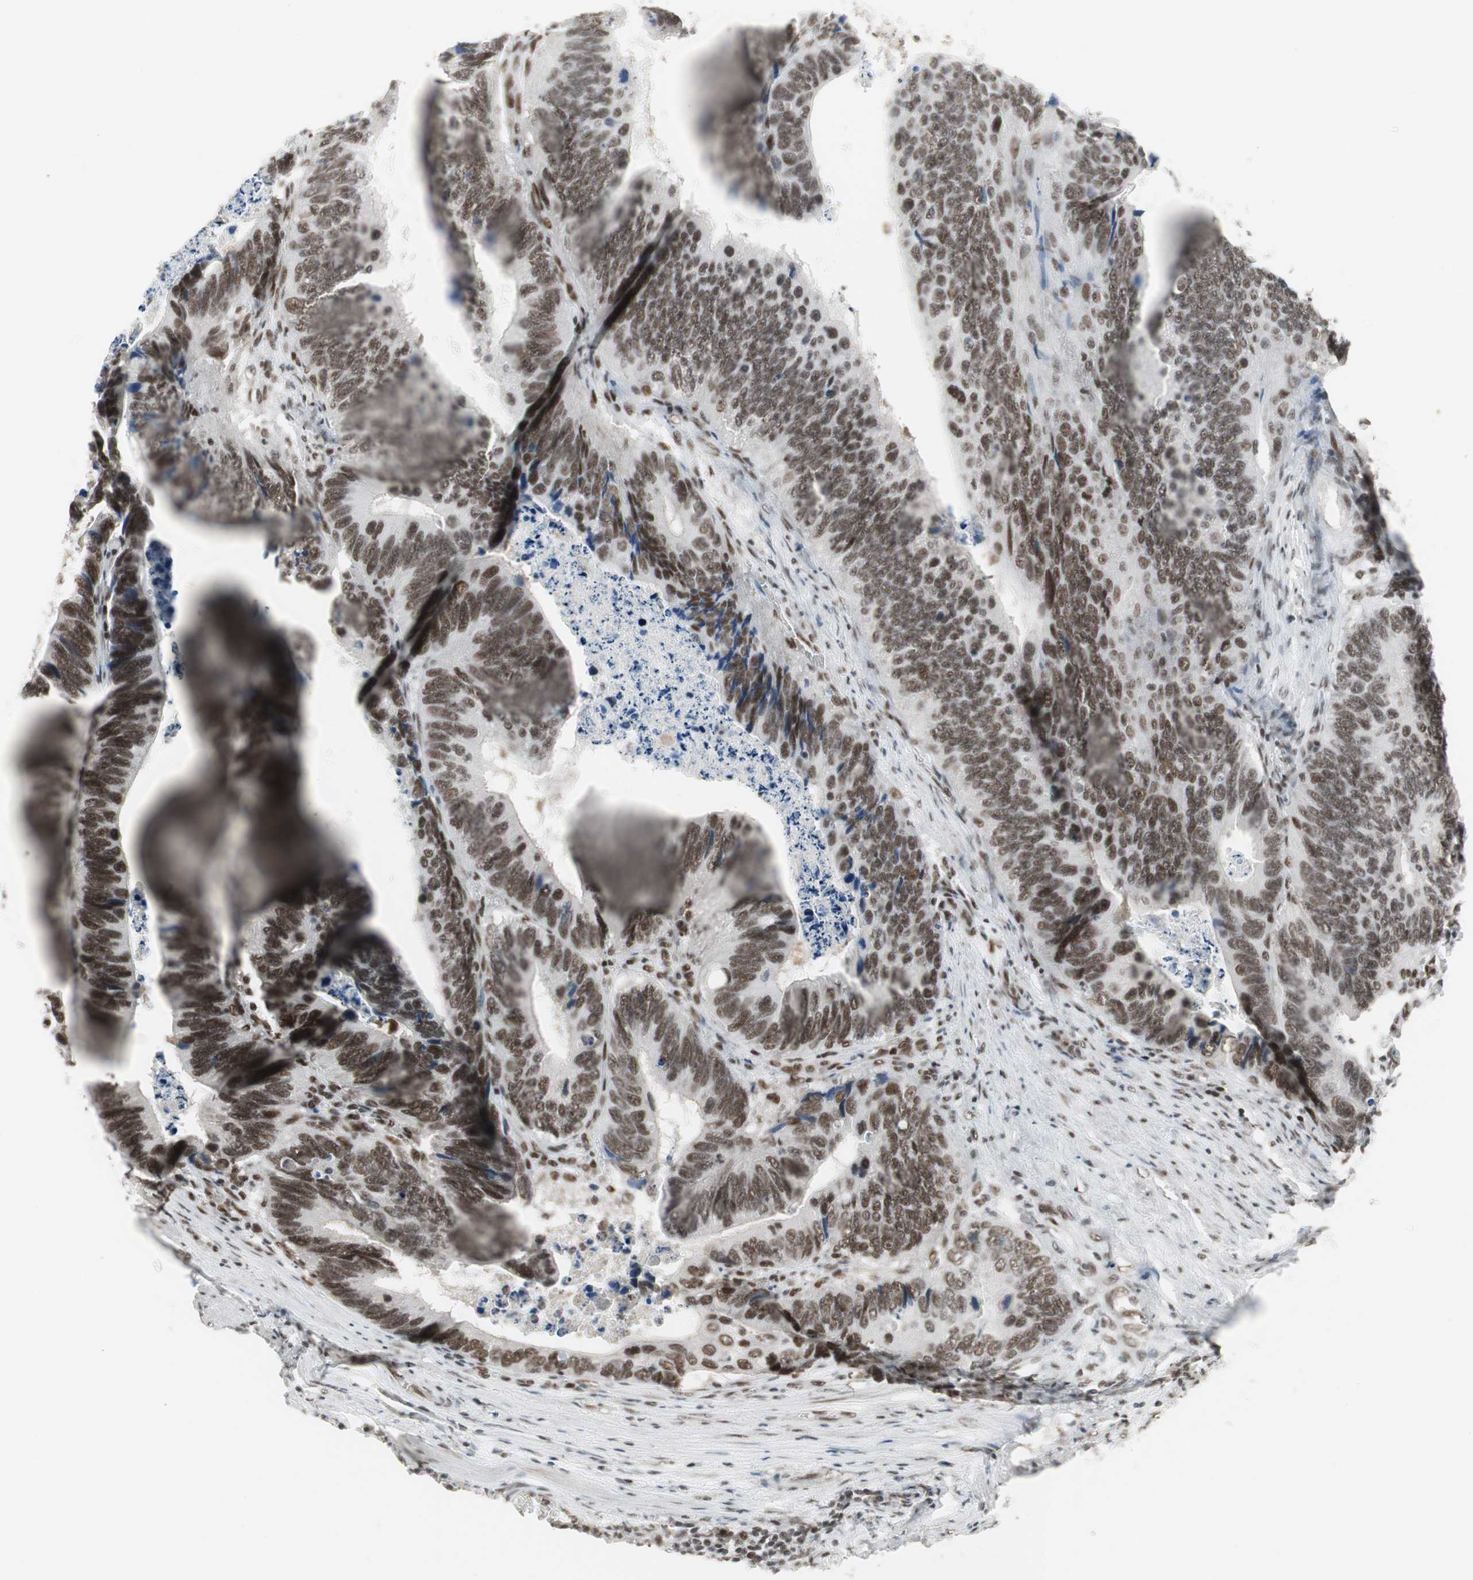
{"staining": {"intensity": "strong", "quantity": ">75%", "location": "nuclear"}, "tissue": "colorectal cancer", "cell_type": "Tumor cells", "image_type": "cancer", "snomed": [{"axis": "morphology", "description": "Adenocarcinoma, NOS"}, {"axis": "topography", "description": "Colon"}], "caption": "The photomicrograph reveals staining of colorectal adenocarcinoma, revealing strong nuclear protein expression (brown color) within tumor cells.", "gene": "RTF1", "patient": {"sex": "male", "age": 72}}